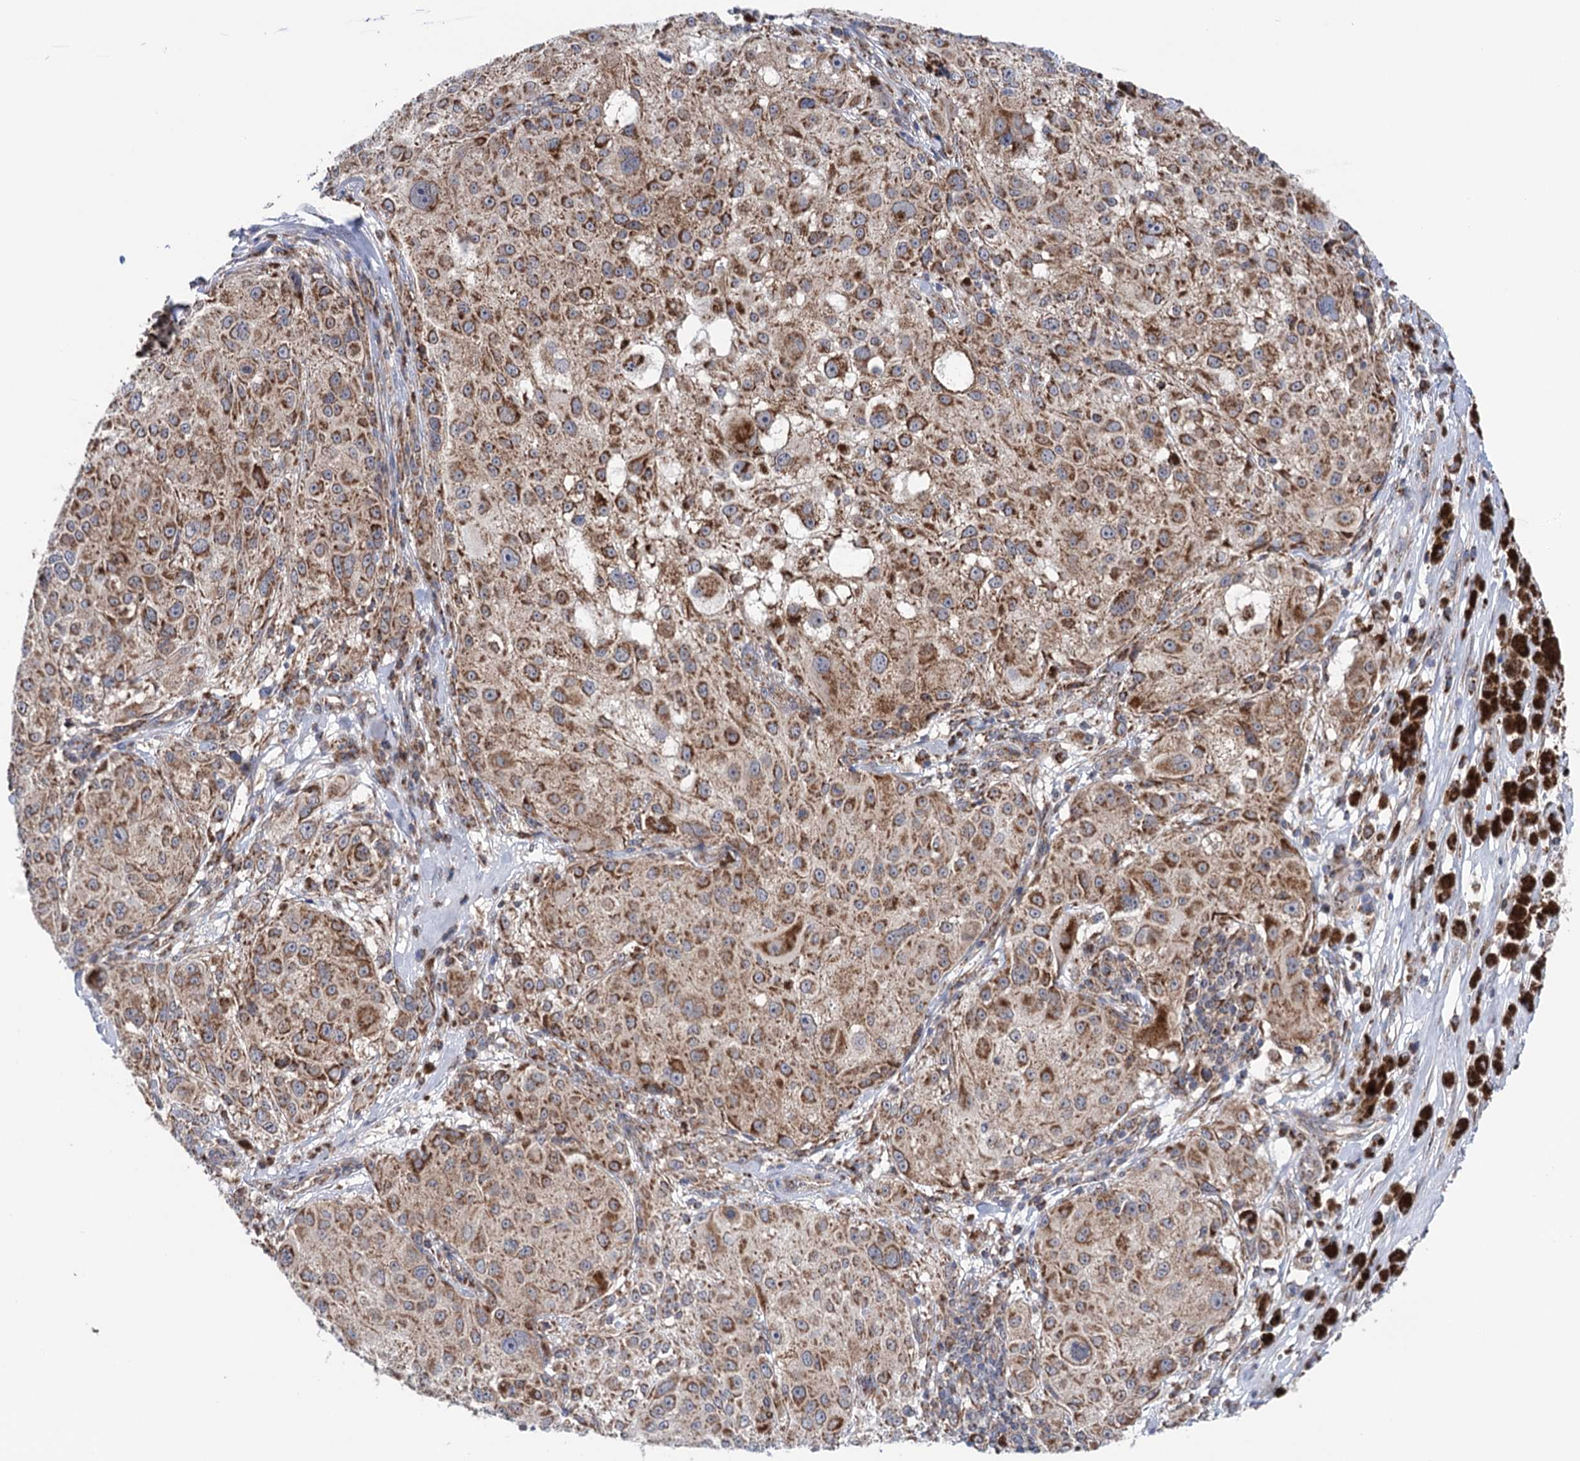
{"staining": {"intensity": "moderate", "quantity": ">75%", "location": "cytoplasmic/membranous"}, "tissue": "melanoma", "cell_type": "Tumor cells", "image_type": "cancer", "snomed": [{"axis": "morphology", "description": "Necrosis, NOS"}, {"axis": "morphology", "description": "Malignant melanoma, NOS"}, {"axis": "topography", "description": "Skin"}], "caption": "This histopathology image exhibits malignant melanoma stained with immunohistochemistry (IHC) to label a protein in brown. The cytoplasmic/membranous of tumor cells show moderate positivity for the protein. Nuclei are counter-stained blue.", "gene": "SUCLA2", "patient": {"sex": "female", "age": 87}}